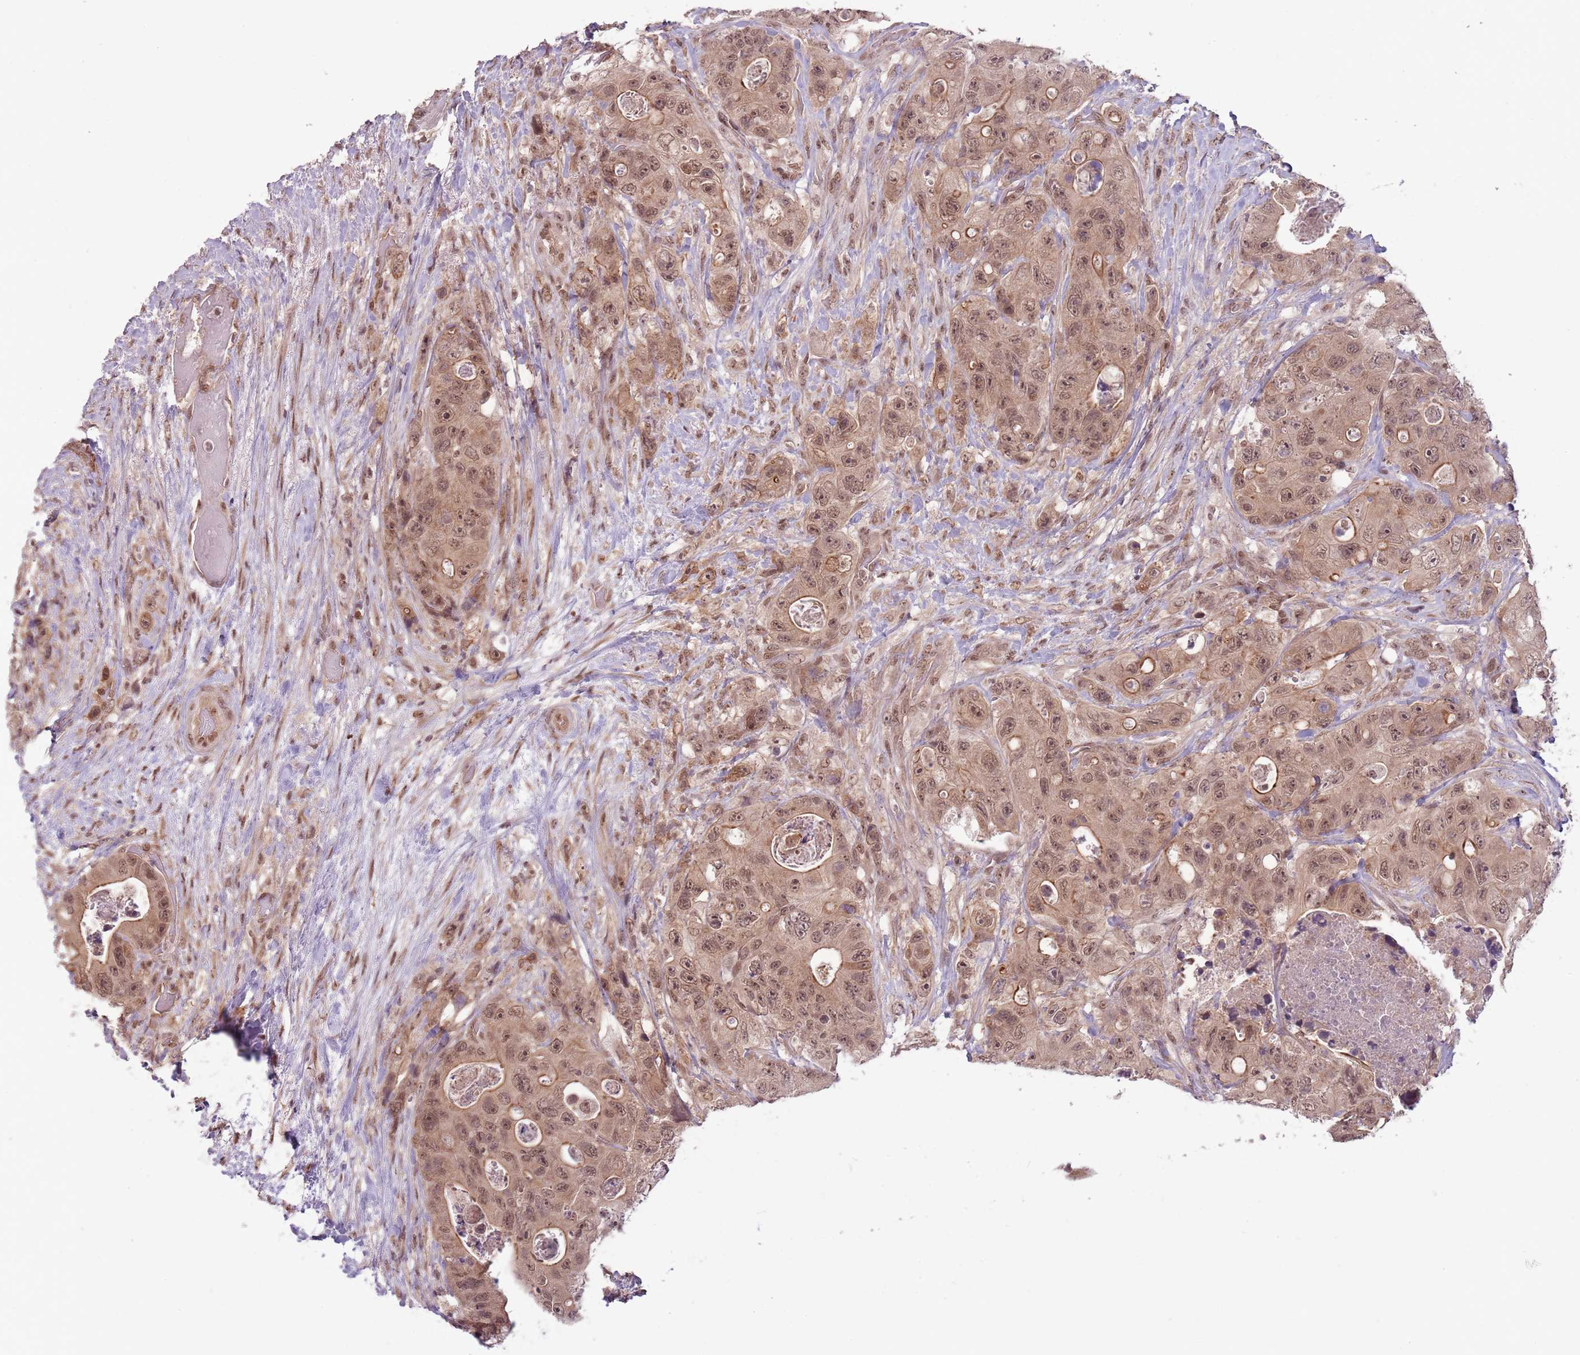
{"staining": {"intensity": "moderate", "quantity": ">75%", "location": "cytoplasmic/membranous,nuclear"}, "tissue": "colorectal cancer", "cell_type": "Tumor cells", "image_type": "cancer", "snomed": [{"axis": "morphology", "description": "Adenocarcinoma, NOS"}, {"axis": "topography", "description": "Colon"}], "caption": "A histopathology image of human adenocarcinoma (colorectal) stained for a protein shows moderate cytoplasmic/membranous and nuclear brown staining in tumor cells.", "gene": "ADAMTS3", "patient": {"sex": "female", "age": 46}}